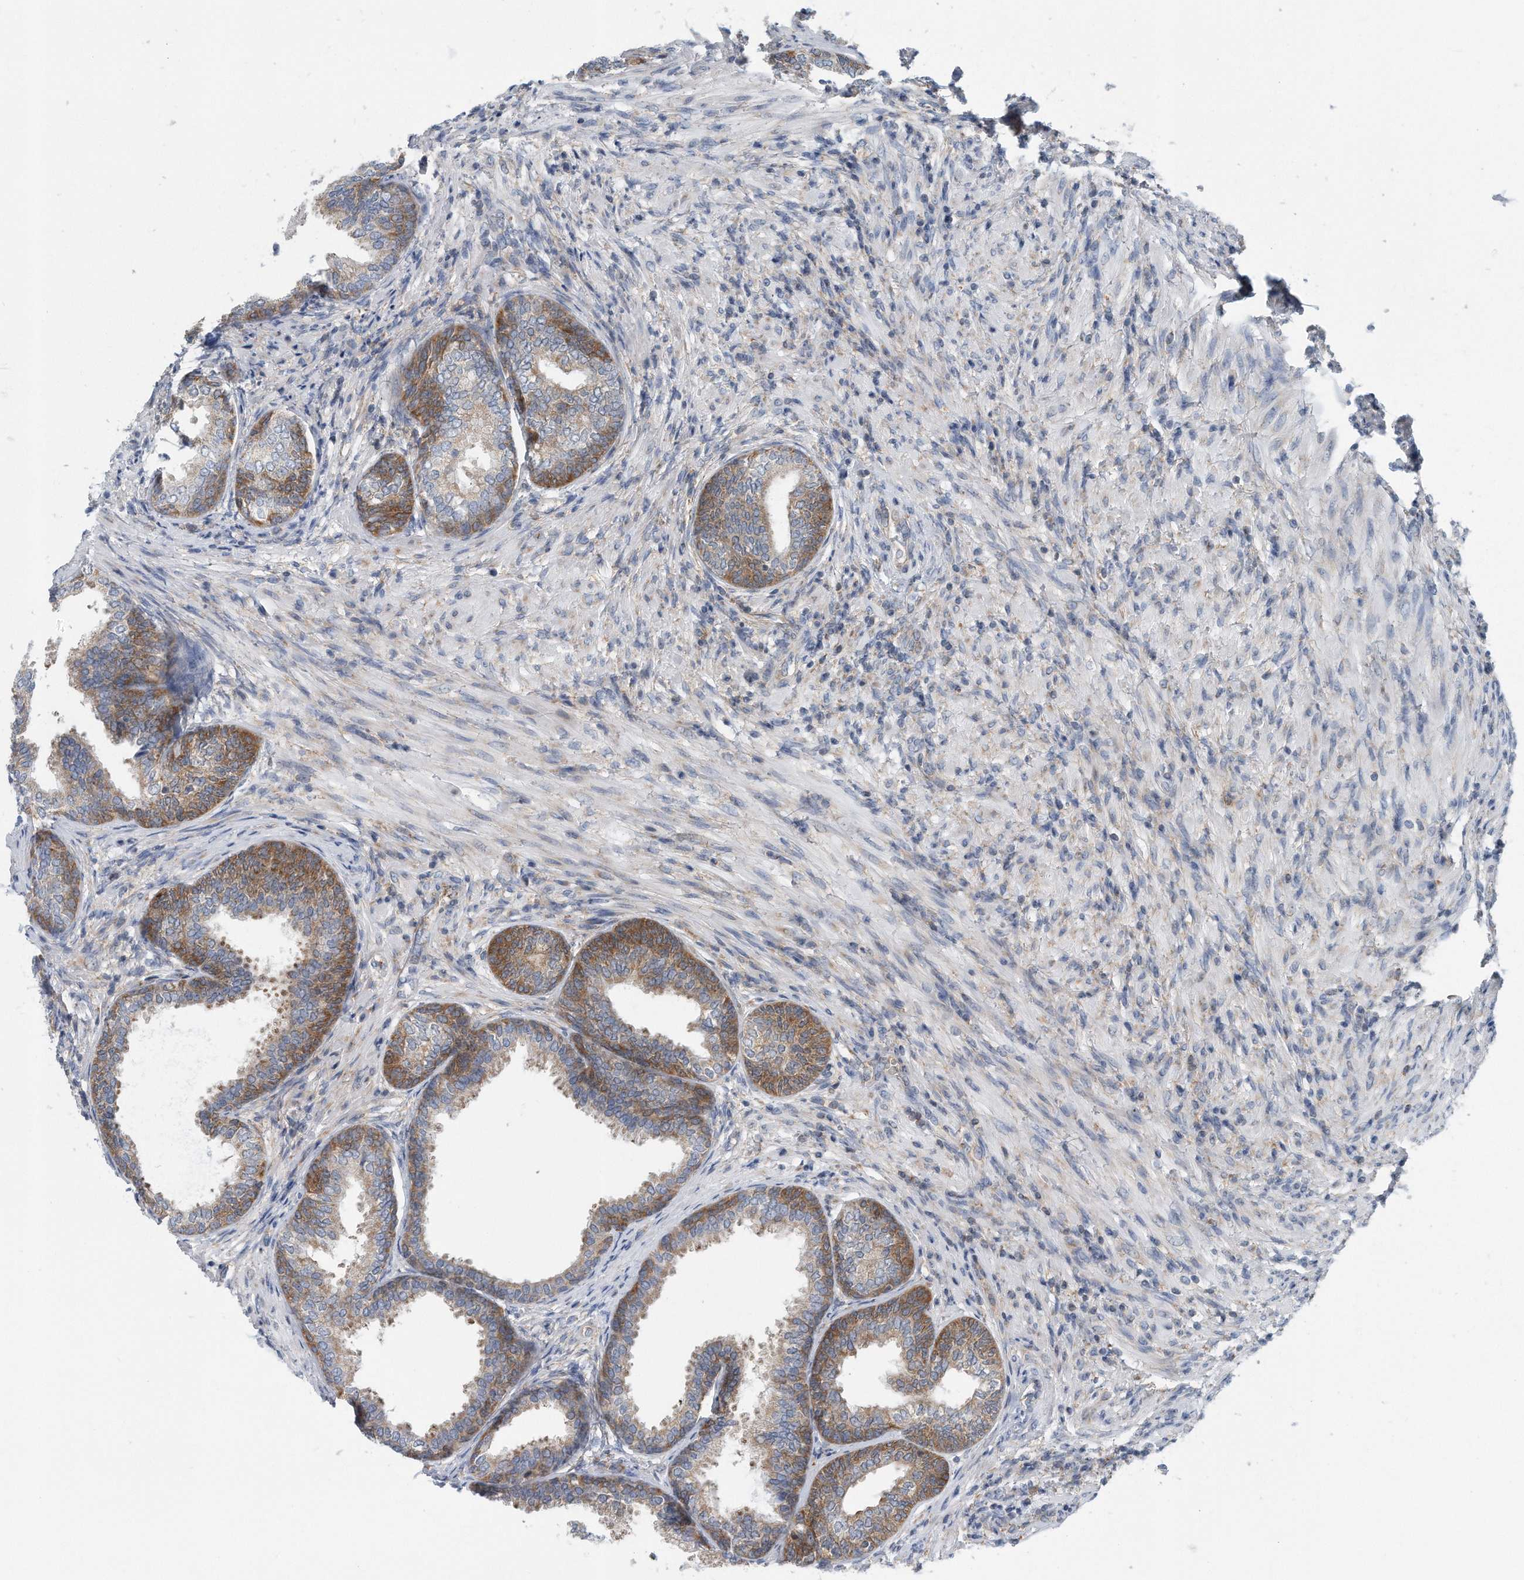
{"staining": {"intensity": "moderate", "quantity": "25%-75%", "location": "cytoplasmic/membranous"}, "tissue": "prostate", "cell_type": "Glandular cells", "image_type": "normal", "snomed": [{"axis": "morphology", "description": "Normal tissue, NOS"}, {"axis": "topography", "description": "Prostate"}], "caption": "Immunohistochemistry (IHC) staining of benign prostate, which shows medium levels of moderate cytoplasmic/membranous staining in about 25%-75% of glandular cells indicating moderate cytoplasmic/membranous protein staining. The staining was performed using DAB (brown) for protein detection and nuclei were counterstained in hematoxylin (blue).", "gene": "RPL26L1", "patient": {"sex": "male", "age": 76}}